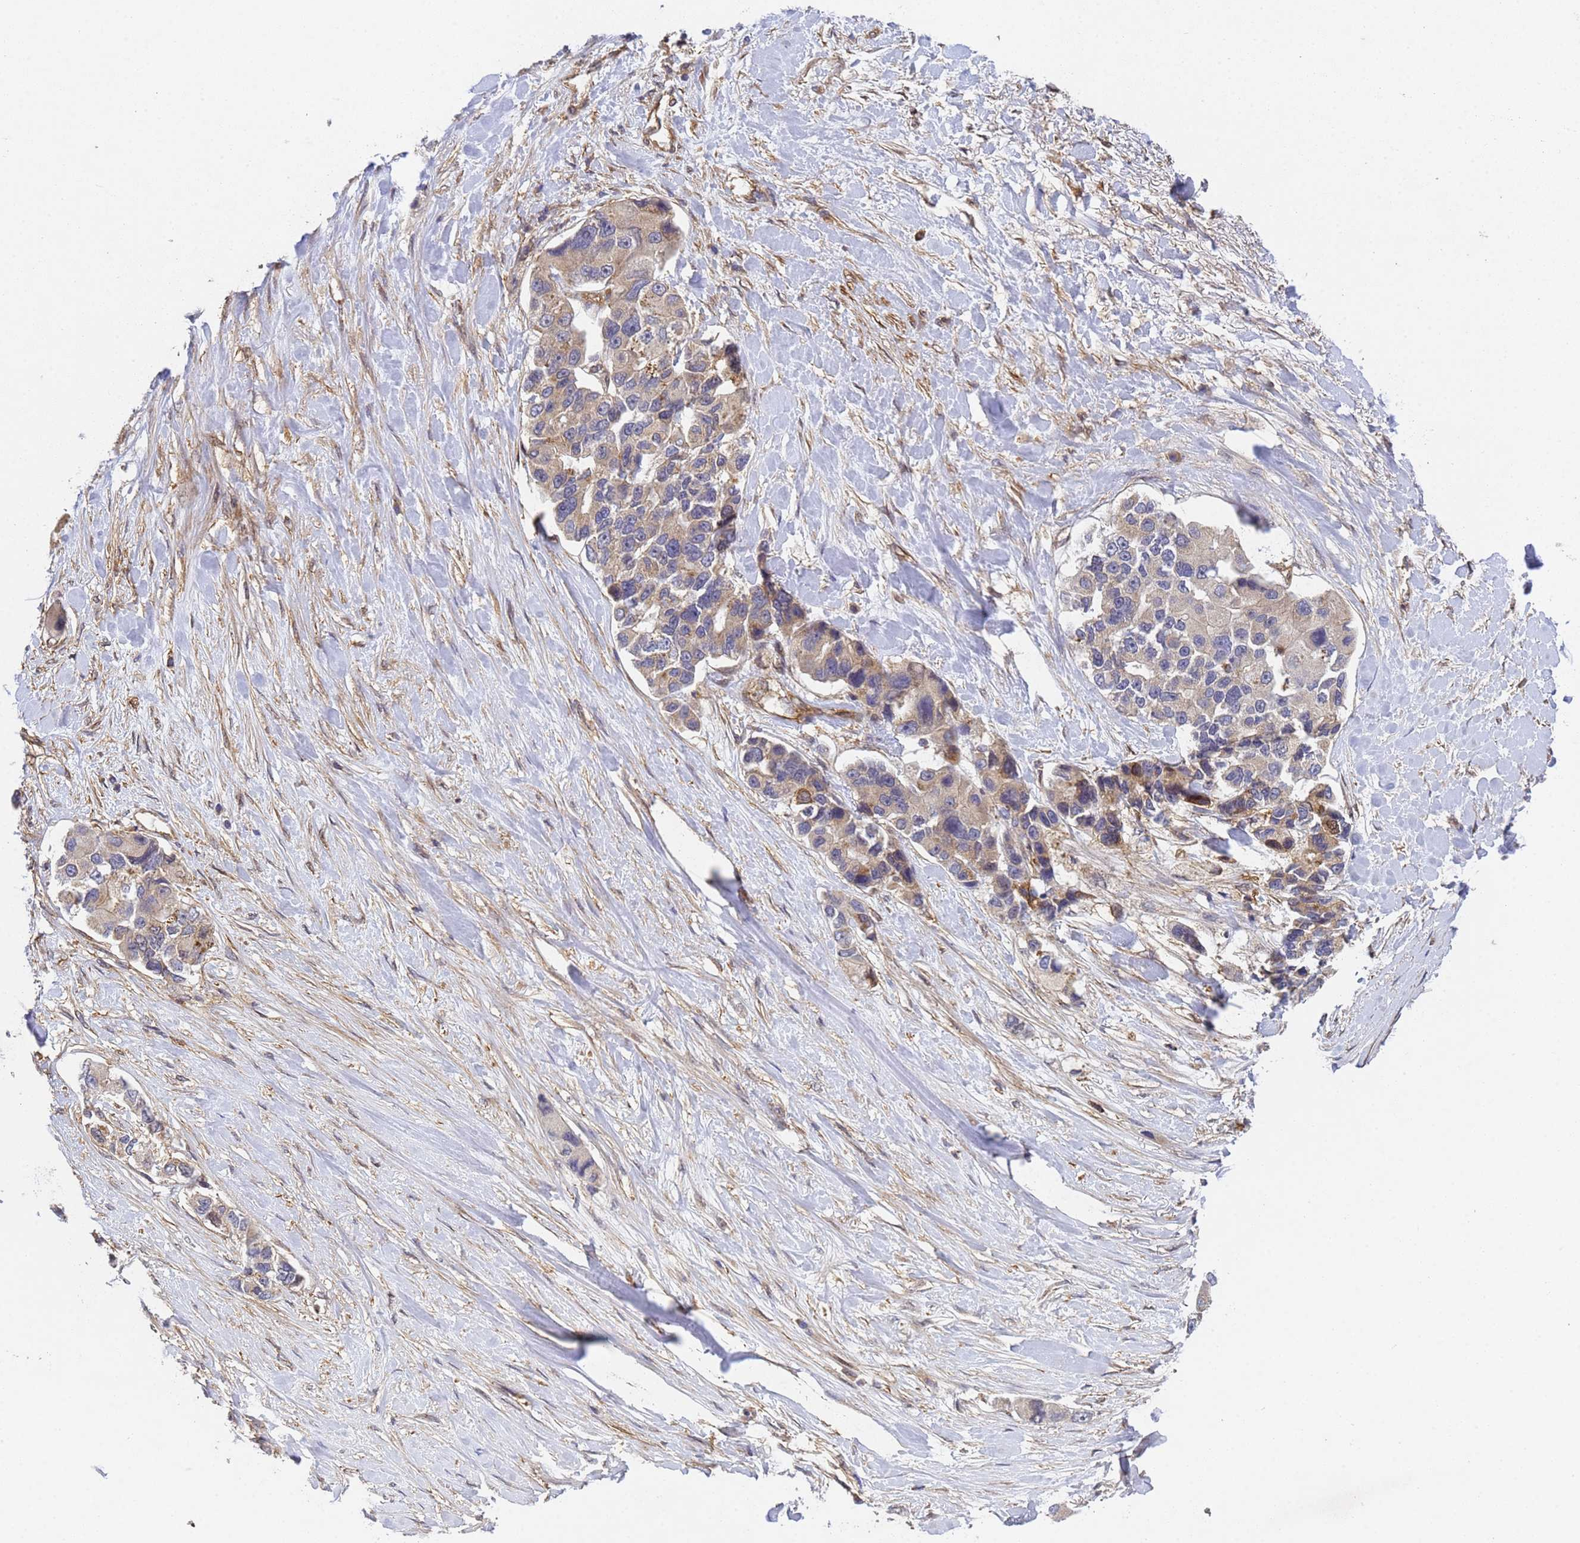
{"staining": {"intensity": "weak", "quantity": "25%-75%", "location": "cytoplasmic/membranous"}, "tissue": "lung cancer", "cell_type": "Tumor cells", "image_type": "cancer", "snomed": [{"axis": "morphology", "description": "Adenocarcinoma, NOS"}, {"axis": "topography", "description": "Lung"}], "caption": "Weak cytoplasmic/membranous protein expression is present in approximately 25%-75% of tumor cells in adenocarcinoma (lung).", "gene": "C8orf34", "patient": {"sex": "female", "age": 54}}